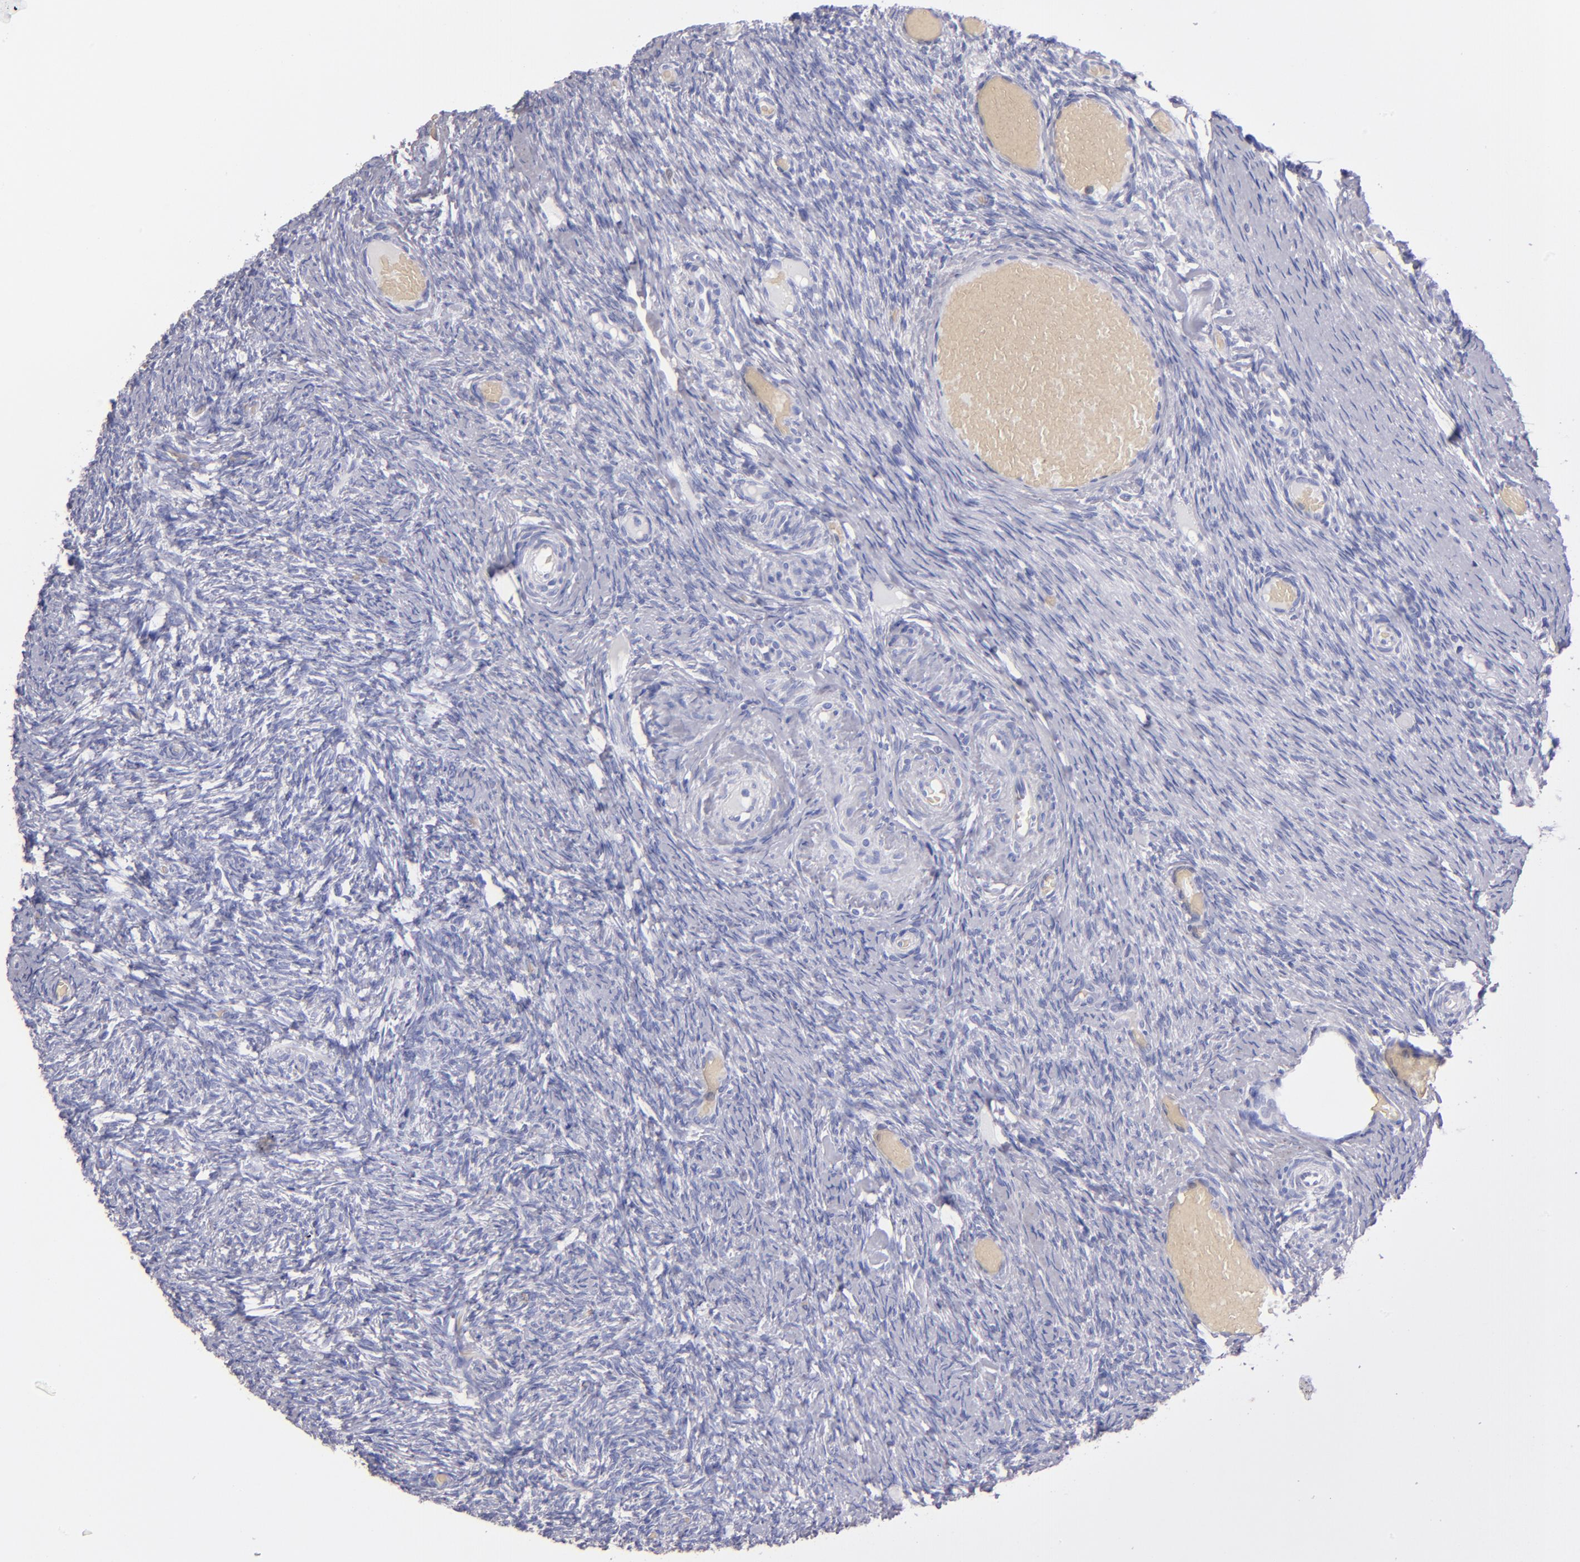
{"staining": {"intensity": "negative", "quantity": "none", "location": "none"}, "tissue": "ovary", "cell_type": "Follicle cells", "image_type": "normal", "snomed": [{"axis": "morphology", "description": "Normal tissue, NOS"}, {"axis": "topography", "description": "Ovary"}], "caption": "Photomicrograph shows no protein expression in follicle cells of normal ovary. (Brightfield microscopy of DAB immunohistochemistry (IHC) at high magnification).", "gene": "TG", "patient": {"sex": "female", "age": 60}}